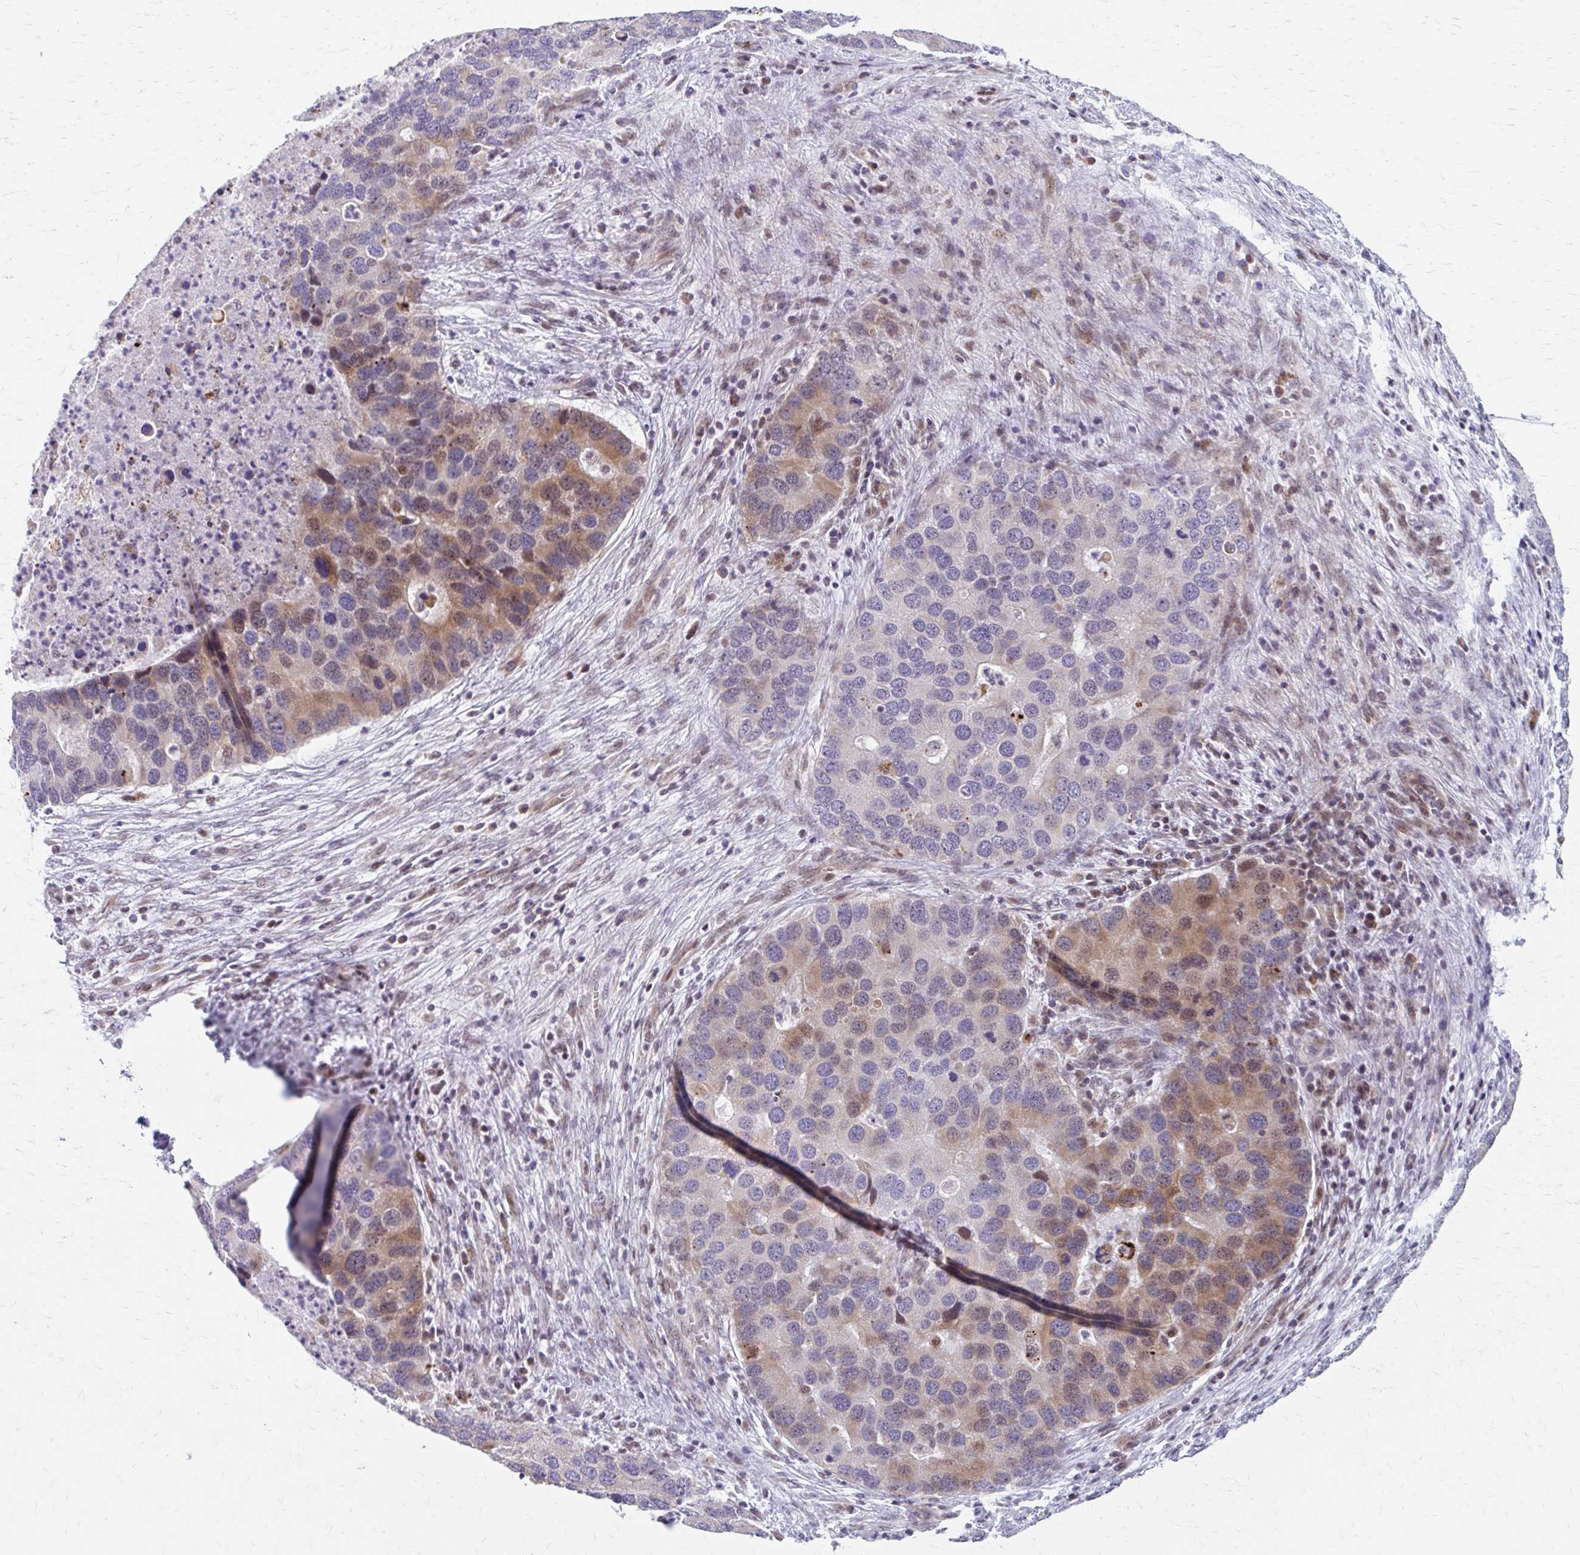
{"staining": {"intensity": "moderate", "quantity": "<25%", "location": "cytoplasmic/membranous,nuclear"}, "tissue": "lung cancer", "cell_type": "Tumor cells", "image_type": "cancer", "snomed": [{"axis": "morphology", "description": "Aneuploidy"}, {"axis": "morphology", "description": "Adenocarcinoma, NOS"}, {"axis": "topography", "description": "Lymph node"}, {"axis": "topography", "description": "Lung"}], "caption": "Lung cancer (adenocarcinoma) stained with a brown dye exhibits moderate cytoplasmic/membranous and nuclear positive positivity in approximately <25% of tumor cells.", "gene": "BEAN1", "patient": {"sex": "female", "age": 74}}